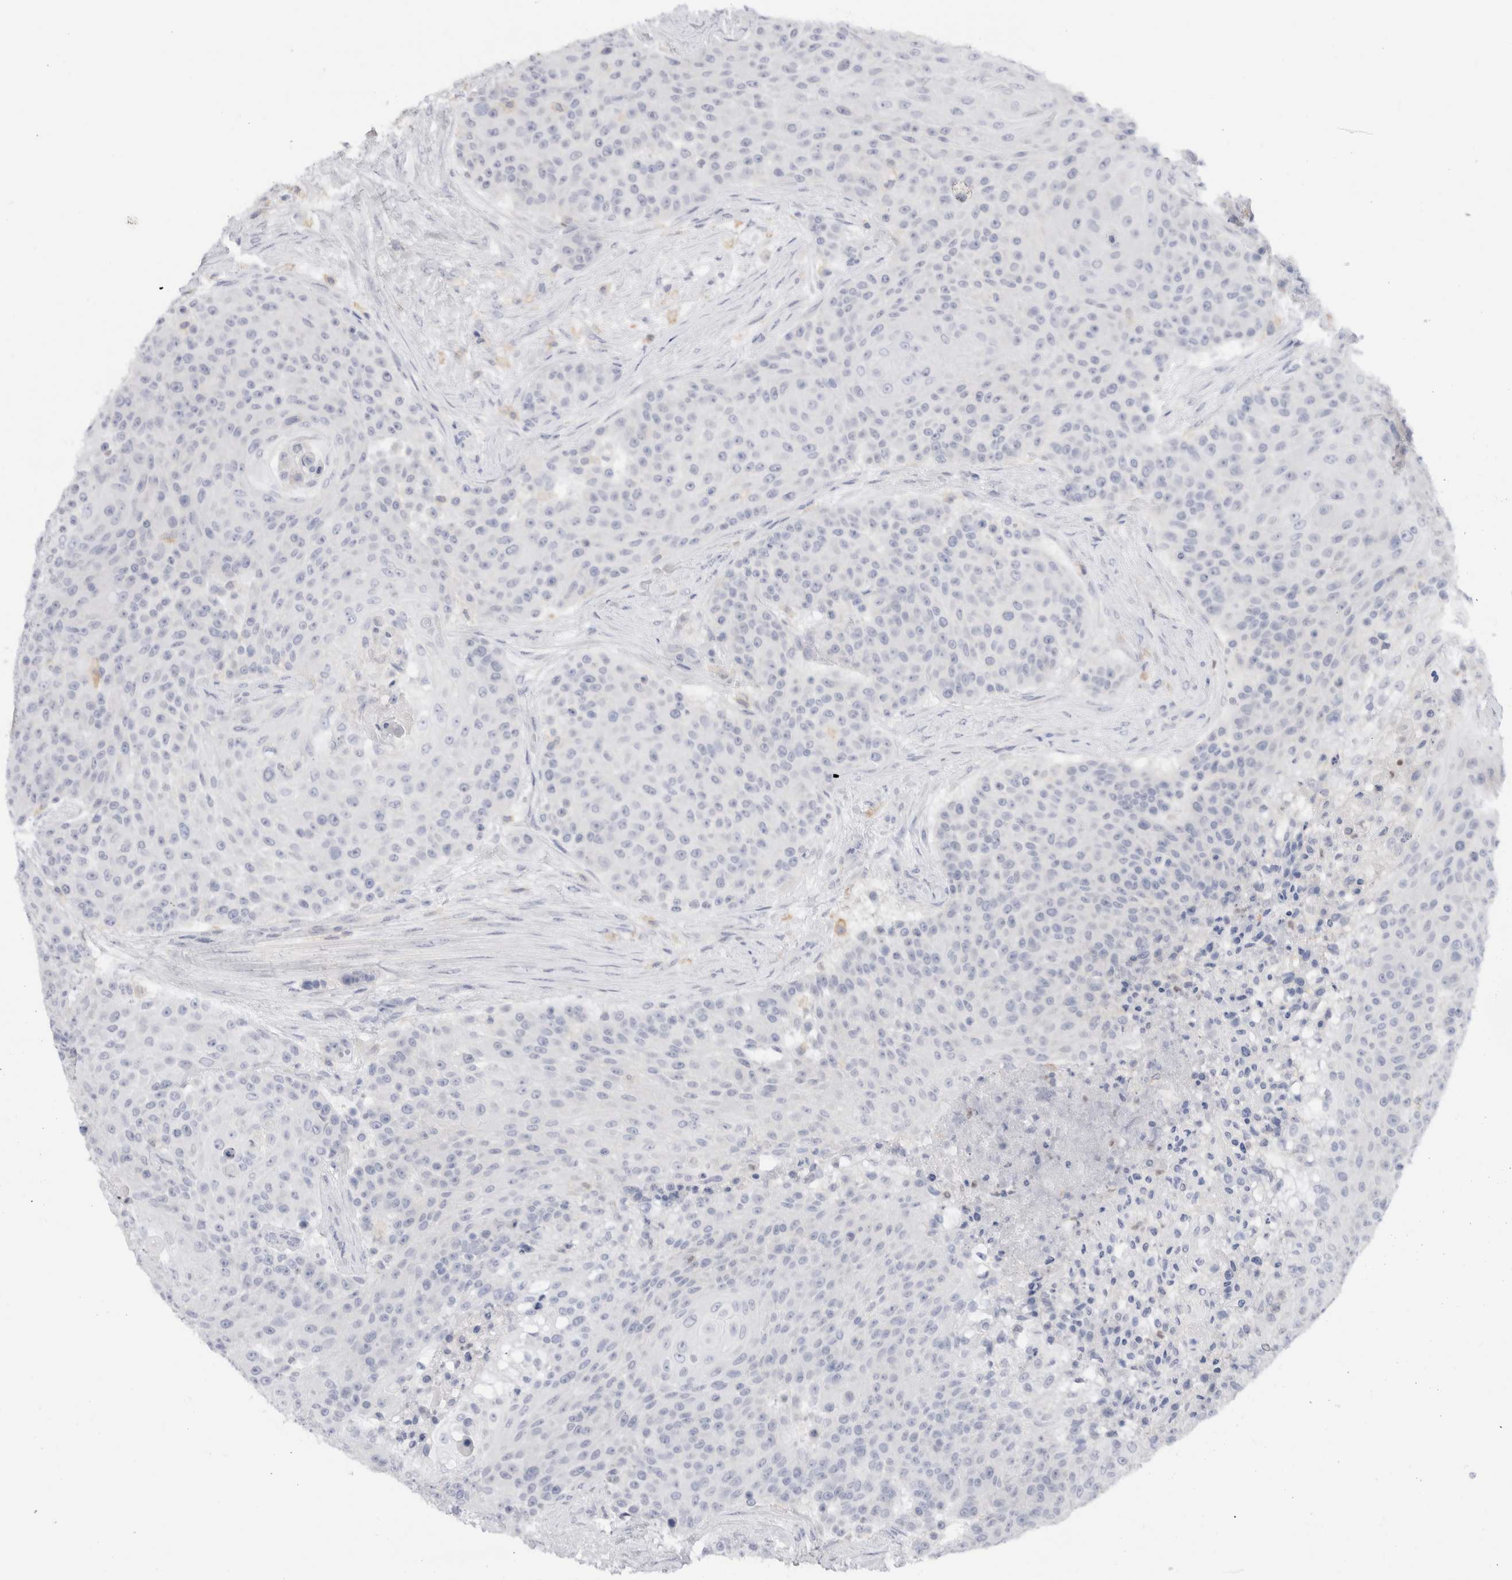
{"staining": {"intensity": "negative", "quantity": "none", "location": "none"}, "tissue": "urothelial cancer", "cell_type": "Tumor cells", "image_type": "cancer", "snomed": [{"axis": "morphology", "description": "Urothelial carcinoma, High grade"}, {"axis": "topography", "description": "Urinary bladder"}], "caption": "Urothelial cancer stained for a protein using immunohistochemistry reveals no staining tumor cells.", "gene": "ADAM30", "patient": {"sex": "female", "age": 63}}